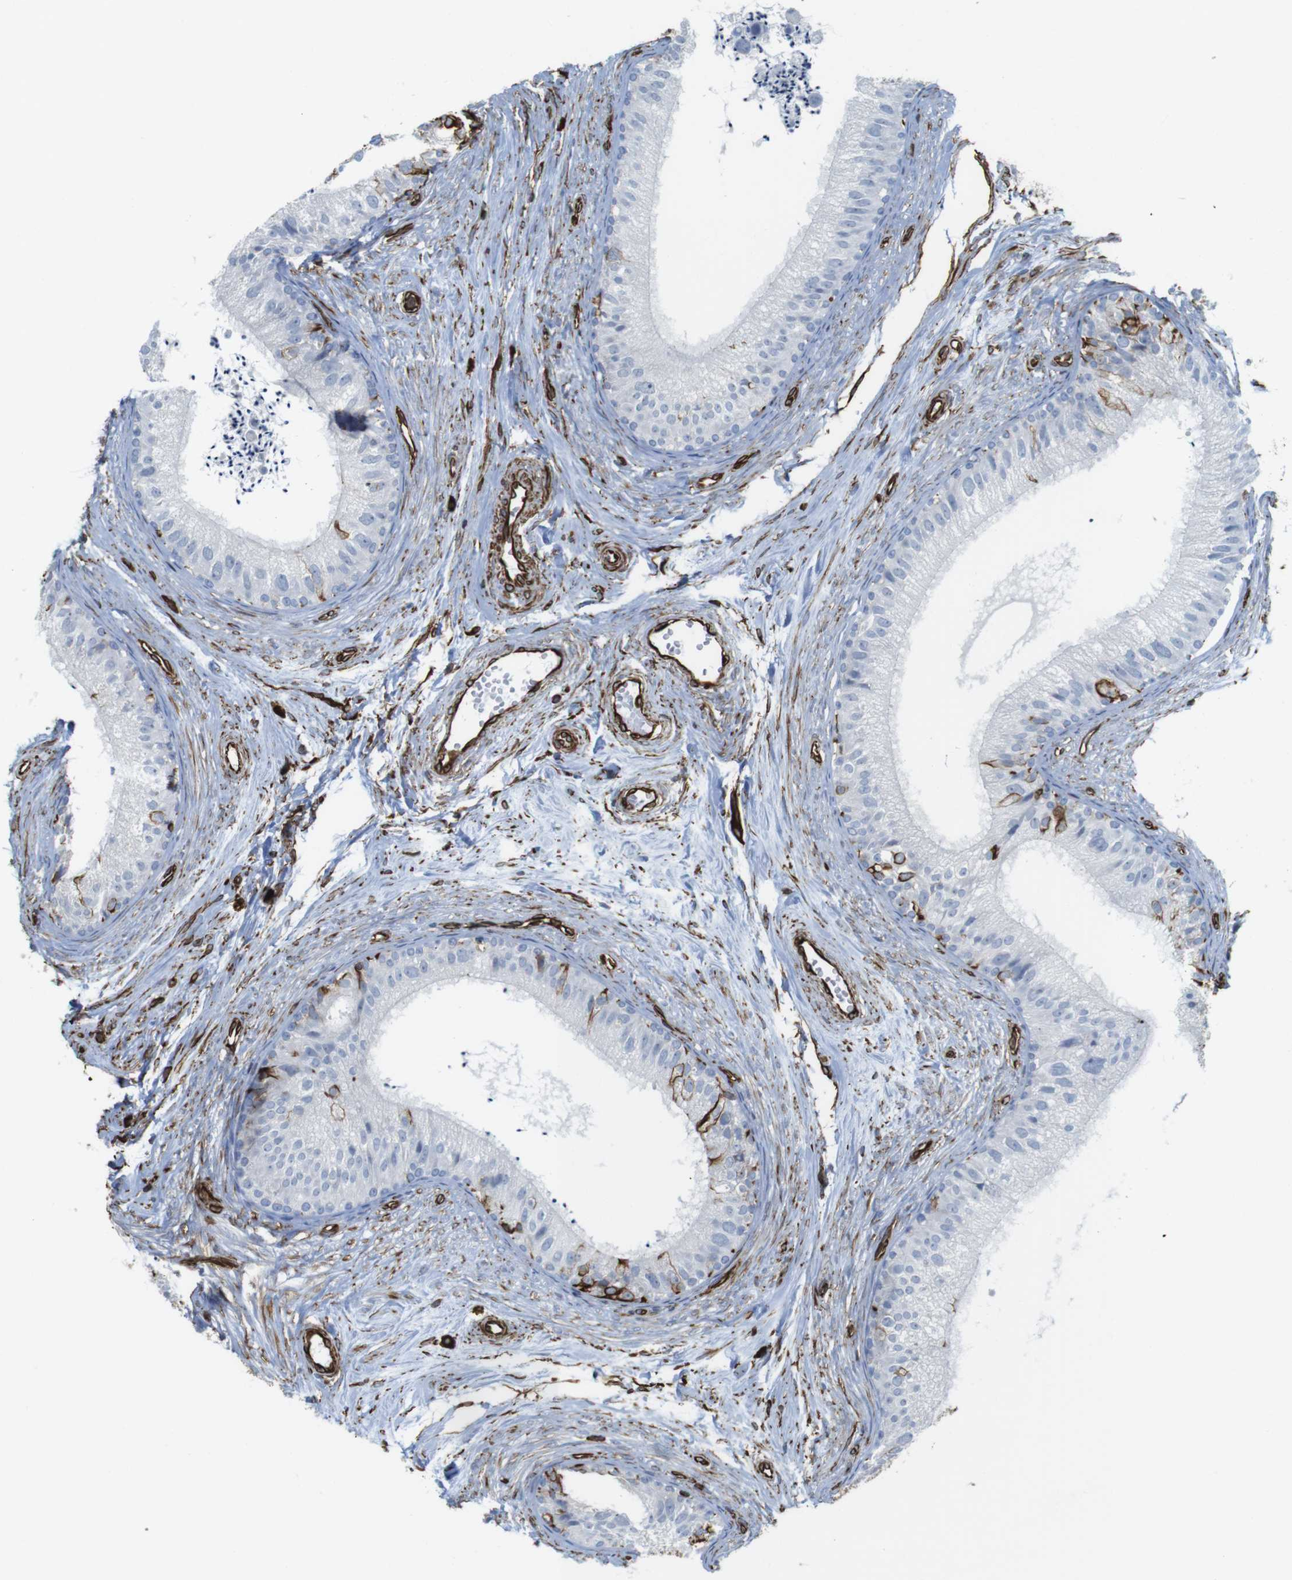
{"staining": {"intensity": "moderate", "quantity": "<25%", "location": "cytoplasmic/membranous"}, "tissue": "epididymis", "cell_type": "Glandular cells", "image_type": "normal", "snomed": [{"axis": "morphology", "description": "Normal tissue, NOS"}, {"axis": "topography", "description": "Epididymis"}], "caption": "A brown stain shows moderate cytoplasmic/membranous expression of a protein in glandular cells of unremarkable human epididymis.", "gene": "RALGPS1", "patient": {"sex": "male", "age": 56}}